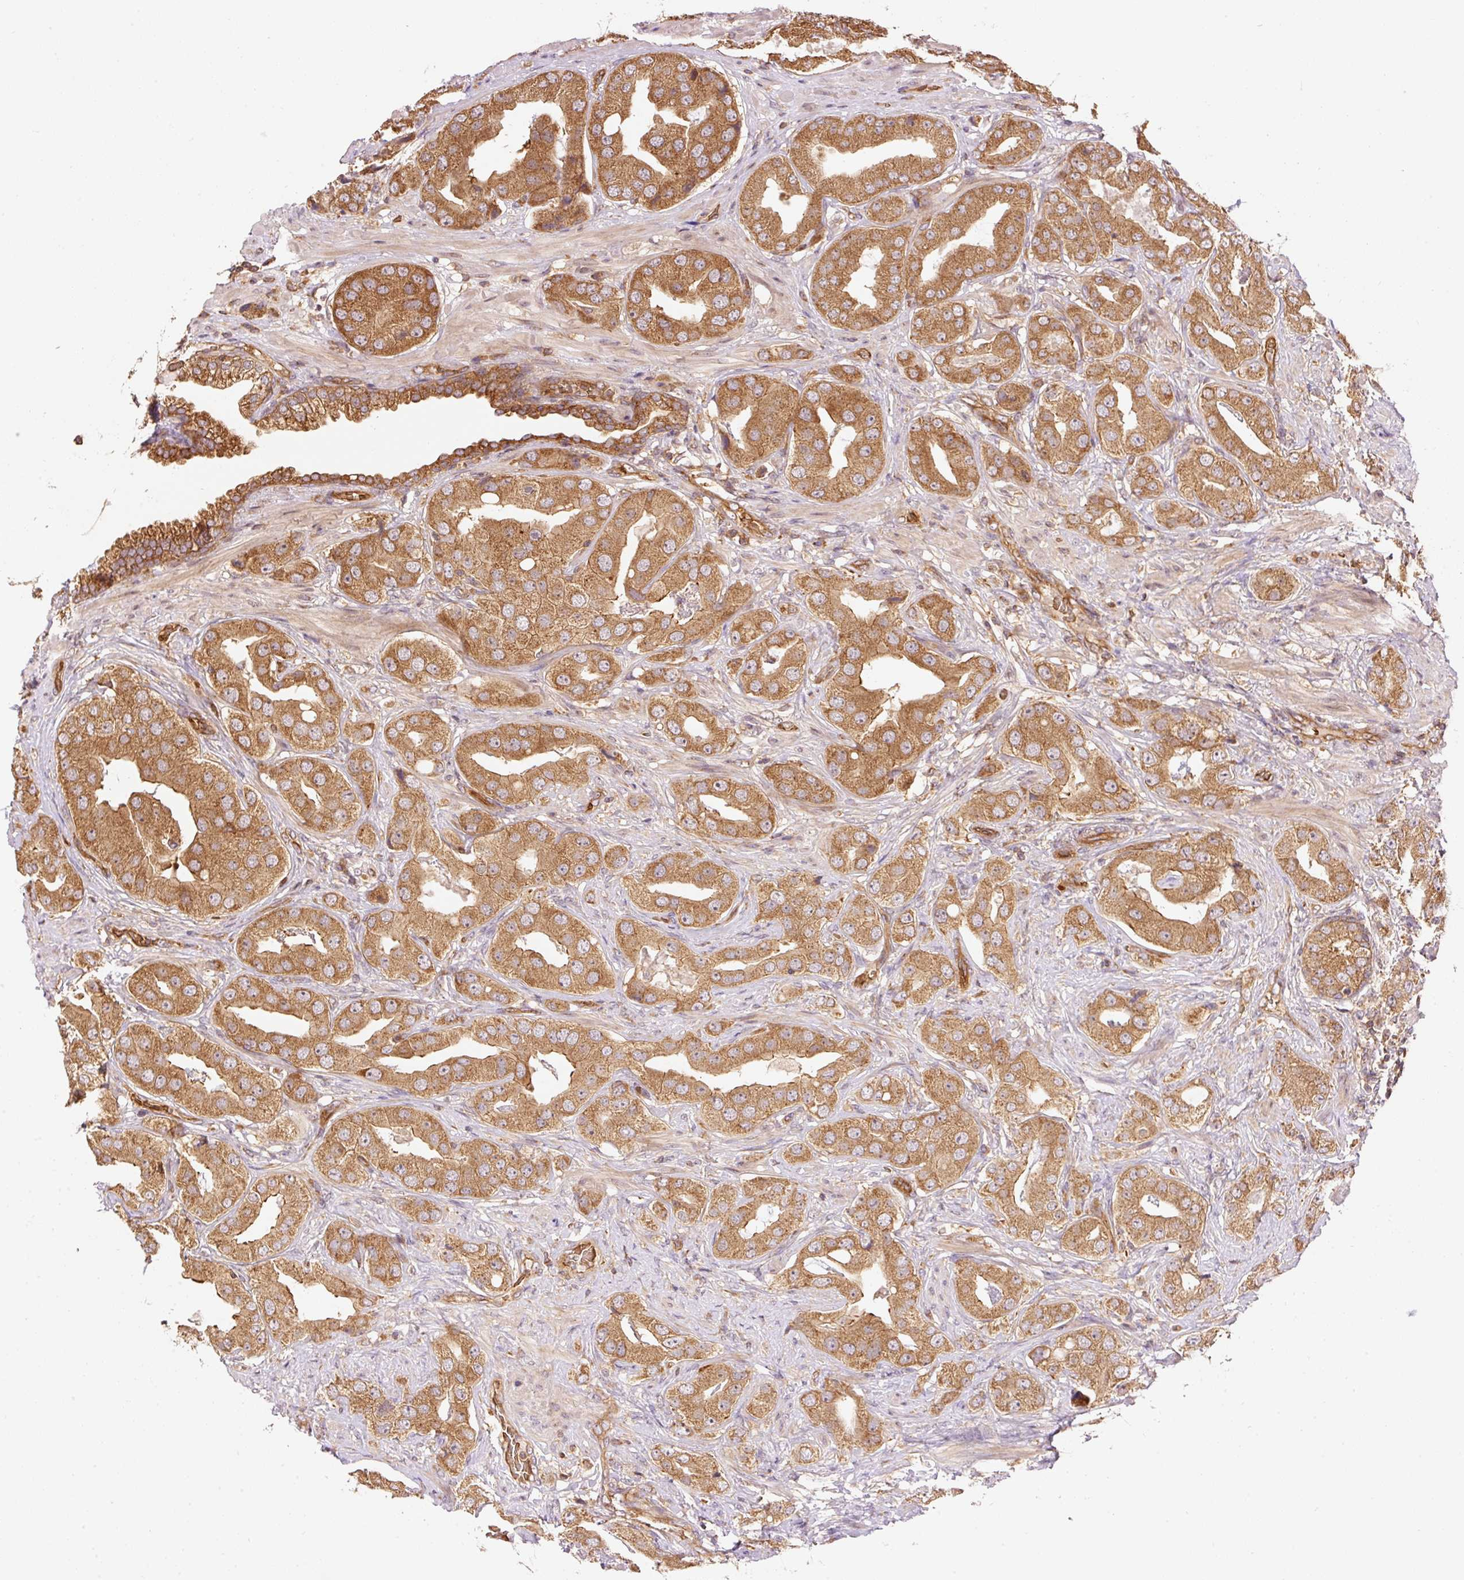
{"staining": {"intensity": "moderate", "quantity": ">75%", "location": "cytoplasmic/membranous"}, "tissue": "prostate cancer", "cell_type": "Tumor cells", "image_type": "cancer", "snomed": [{"axis": "morphology", "description": "Adenocarcinoma, High grade"}, {"axis": "topography", "description": "Prostate"}], "caption": "A micrograph showing moderate cytoplasmic/membranous positivity in about >75% of tumor cells in prostate adenocarcinoma (high-grade), as visualized by brown immunohistochemical staining.", "gene": "ADCY4", "patient": {"sex": "male", "age": 63}}